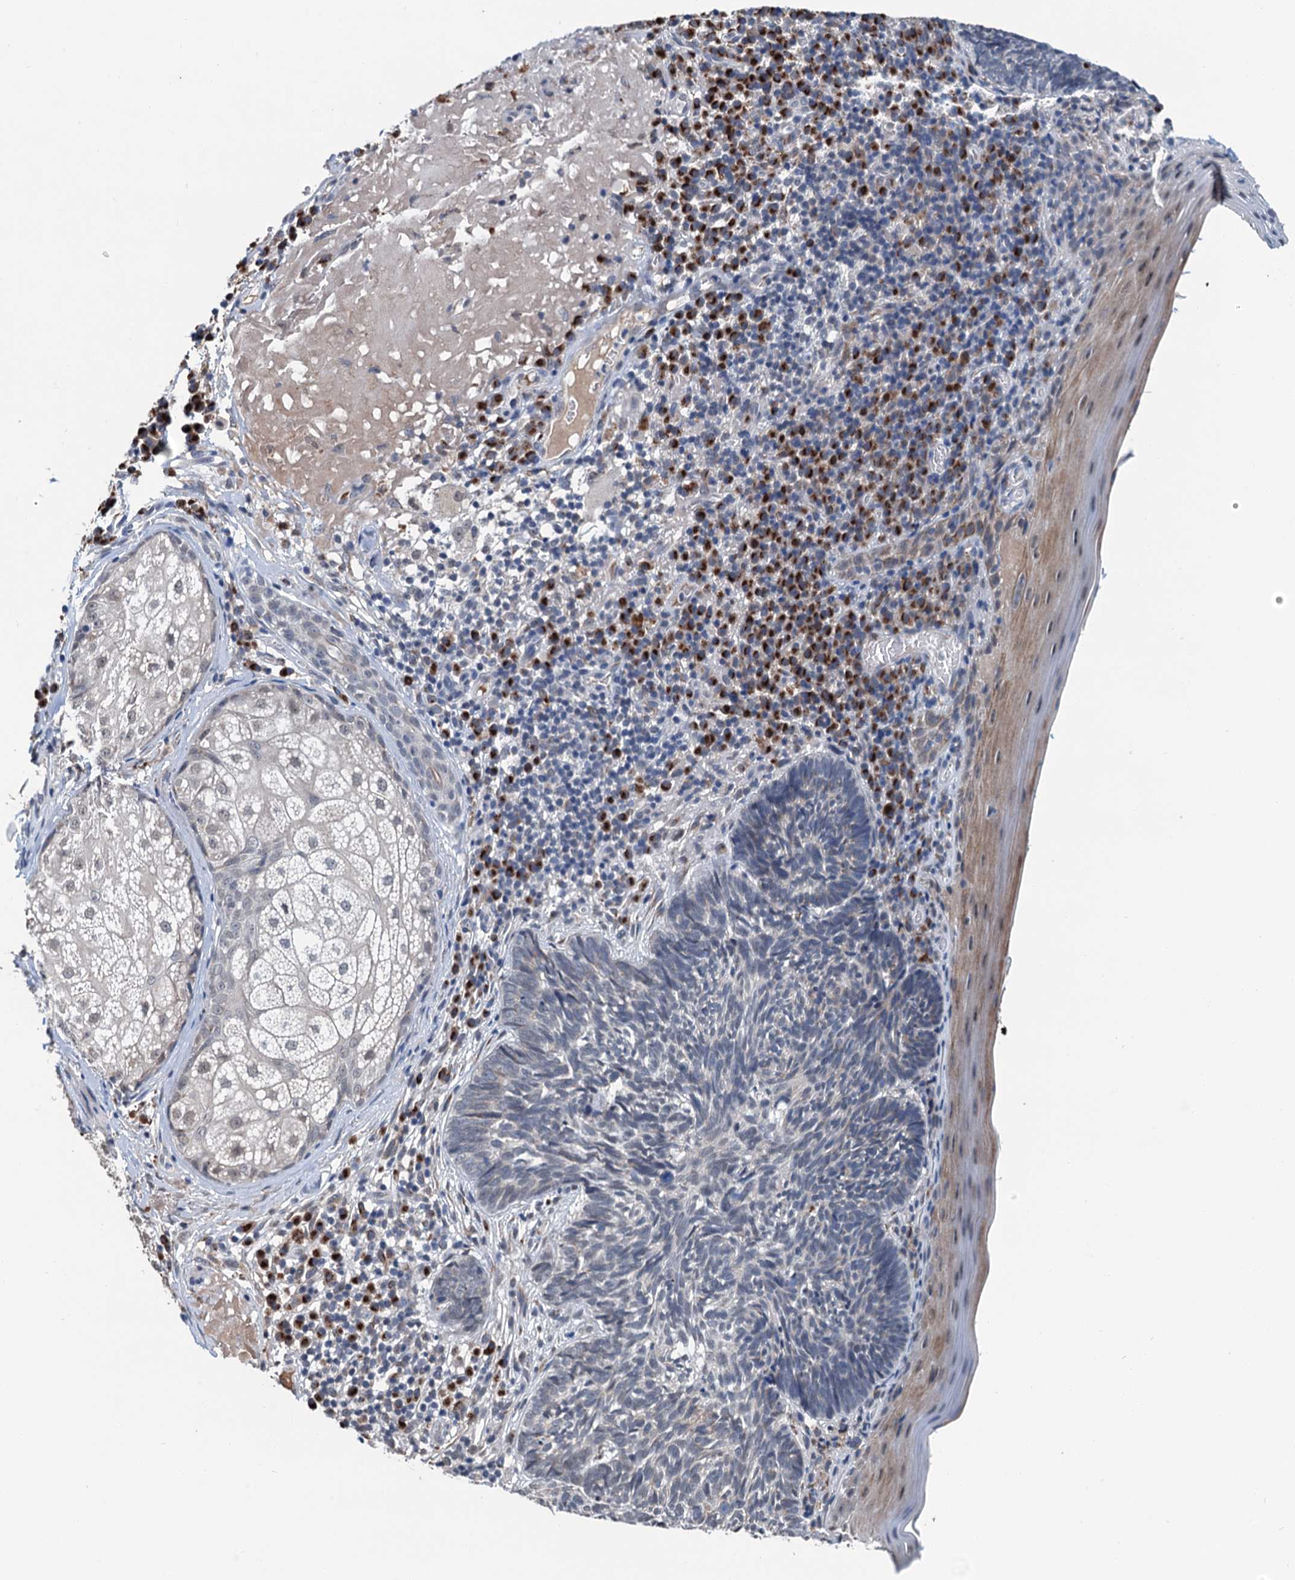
{"staining": {"intensity": "negative", "quantity": "none", "location": "none"}, "tissue": "skin cancer", "cell_type": "Tumor cells", "image_type": "cancer", "snomed": [{"axis": "morphology", "description": "Basal cell carcinoma"}, {"axis": "topography", "description": "Skin"}], "caption": "Human skin cancer (basal cell carcinoma) stained for a protein using immunohistochemistry exhibits no expression in tumor cells.", "gene": "SHLD1", "patient": {"sex": "male", "age": 88}}